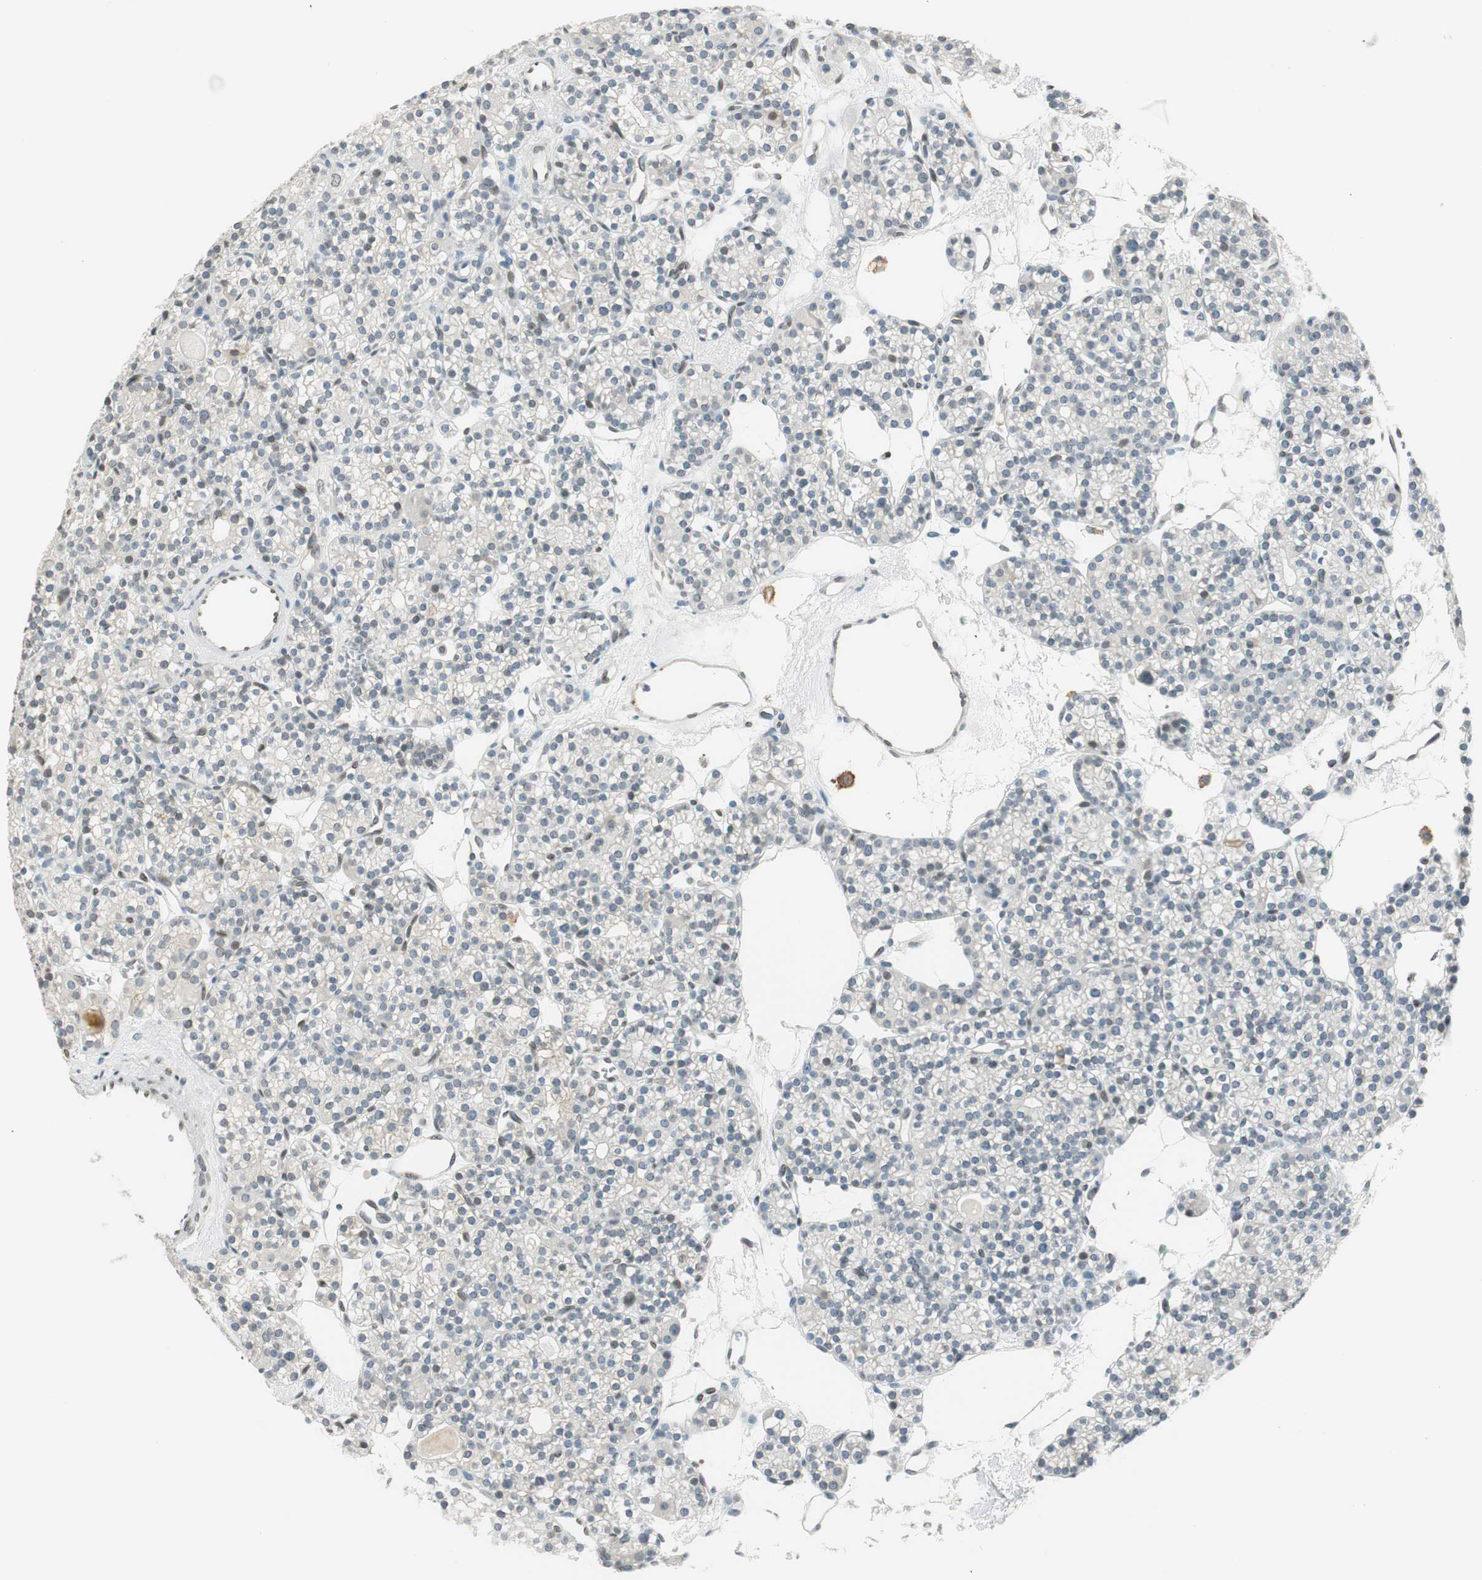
{"staining": {"intensity": "weak", "quantity": "<25%", "location": "cytoplasmic/membranous"}, "tissue": "parathyroid gland", "cell_type": "Glandular cells", "image_type": "normal", "snomed": [{"axis": "morphology", "description": "Normal tissue, NOS"}, {"axis": "topography", "description": "Parathyroid gland"}], "caption": "IHC of normal human parathyroid gland displays no staining in glandular cells. (Brightfield microscopy of DAB immunohistochemistry at high magnification).", "gene": "TMEM260", "patient": {"sex": "female", "age": 64}}